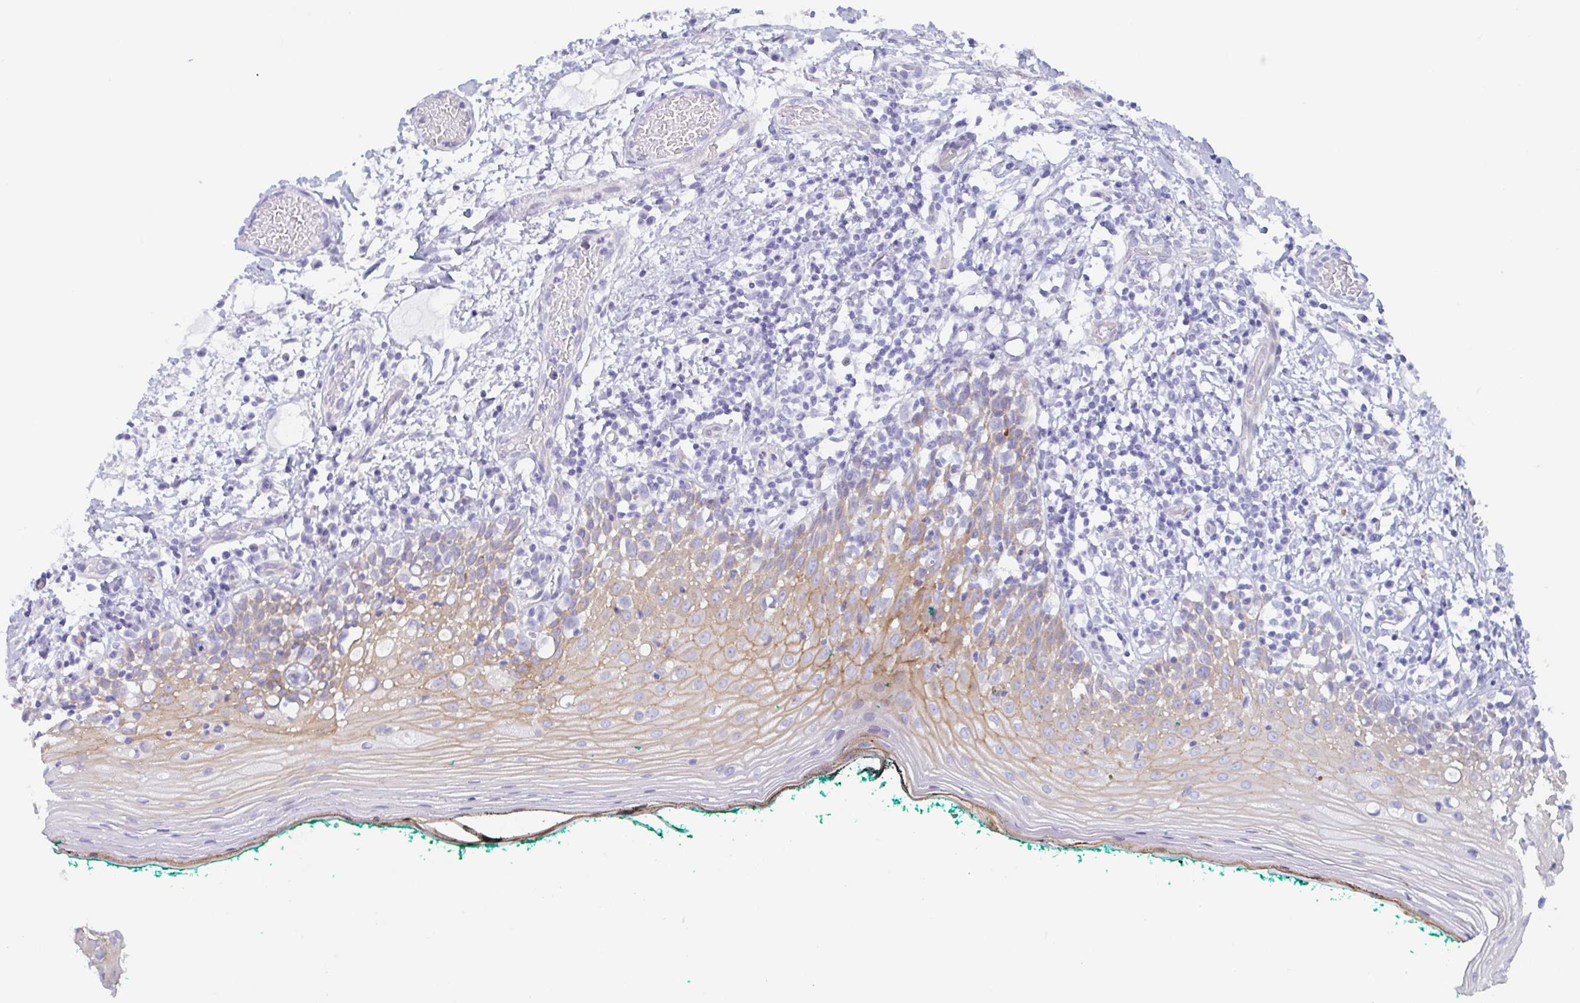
{"staining": {"intensity": "weak", "quantity": "25%-75%", "location": "cytoplasmic/membranous"}, "tissue": "oral mucosa", "cell_type": "Squamous epithelial cells", "image_type": "normal", "snomed": [{"axis": "morphology", "description": "Normal tissue, NOS"}, {"axis": "topography", "description": "Oral tissue"}], "caption": "Protein expression analysis of benign oral mucosa displays weak cytoplasmic/membranous expression in approximately 25%-75% of squamous epithelial cells. (DAB (3,3'-diaminobenzidine) IHC, brown staining for protein, blue staining for nuclei).", "gene": "DYNC1I1", "patient": {"sex": "female", "age": 83}}